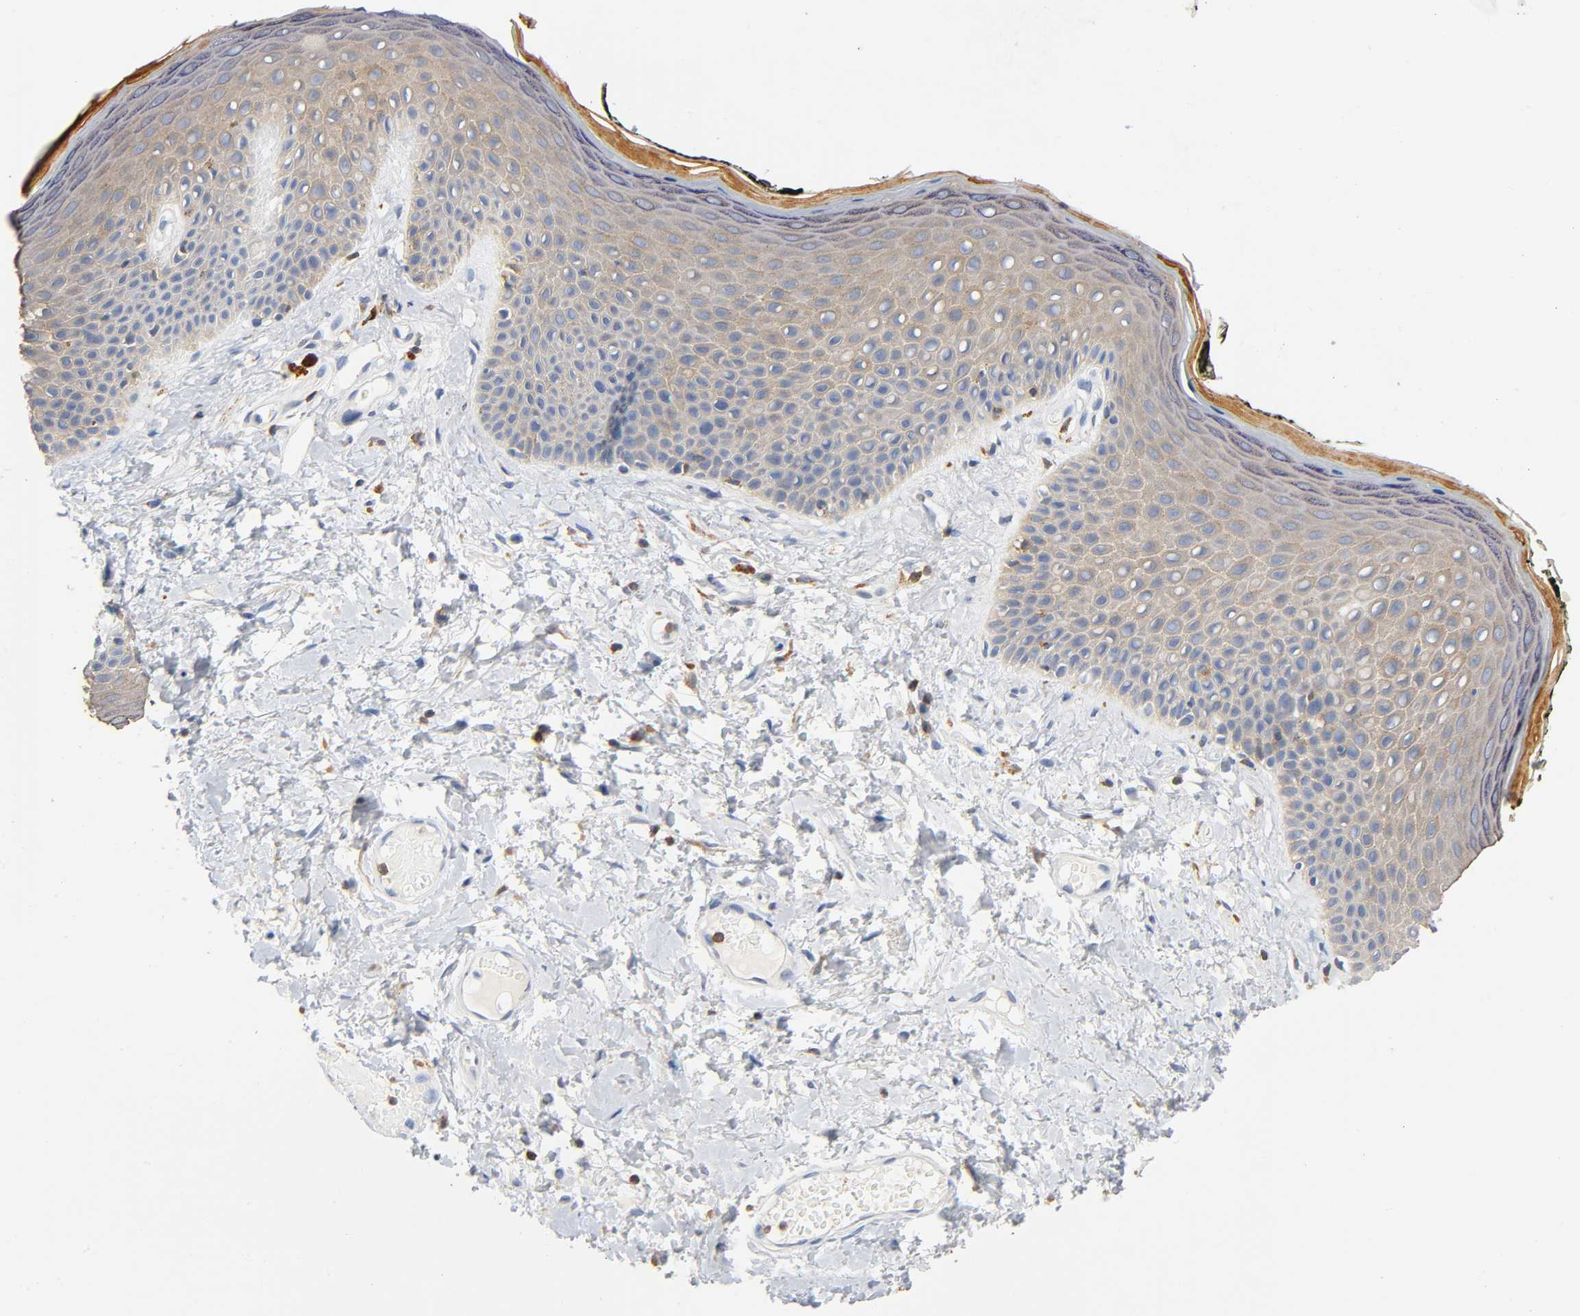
{"staining": {"intensity": "weak", "quantity": ">75%", "location": "cytoplasmic/membranous"}, "tissue": "skin", "cell_type": "Epidermal cells", "image_type": "normal", "snomed": [{"axis": "morphology", "description": "Normal tissue, NOS"}, {"axis": "morphology", "description": "Inflammation, NOS"}, {"axis": "topography", "description": "Vulva"}], "caption": "Skin stained for a protein (brown) exhibits weak cytoplasmic/membranous positive staining in approximately >75% of epidermal cells.", "gene": "UCKL1", "patient": {"sex": "female", "age": 84}}